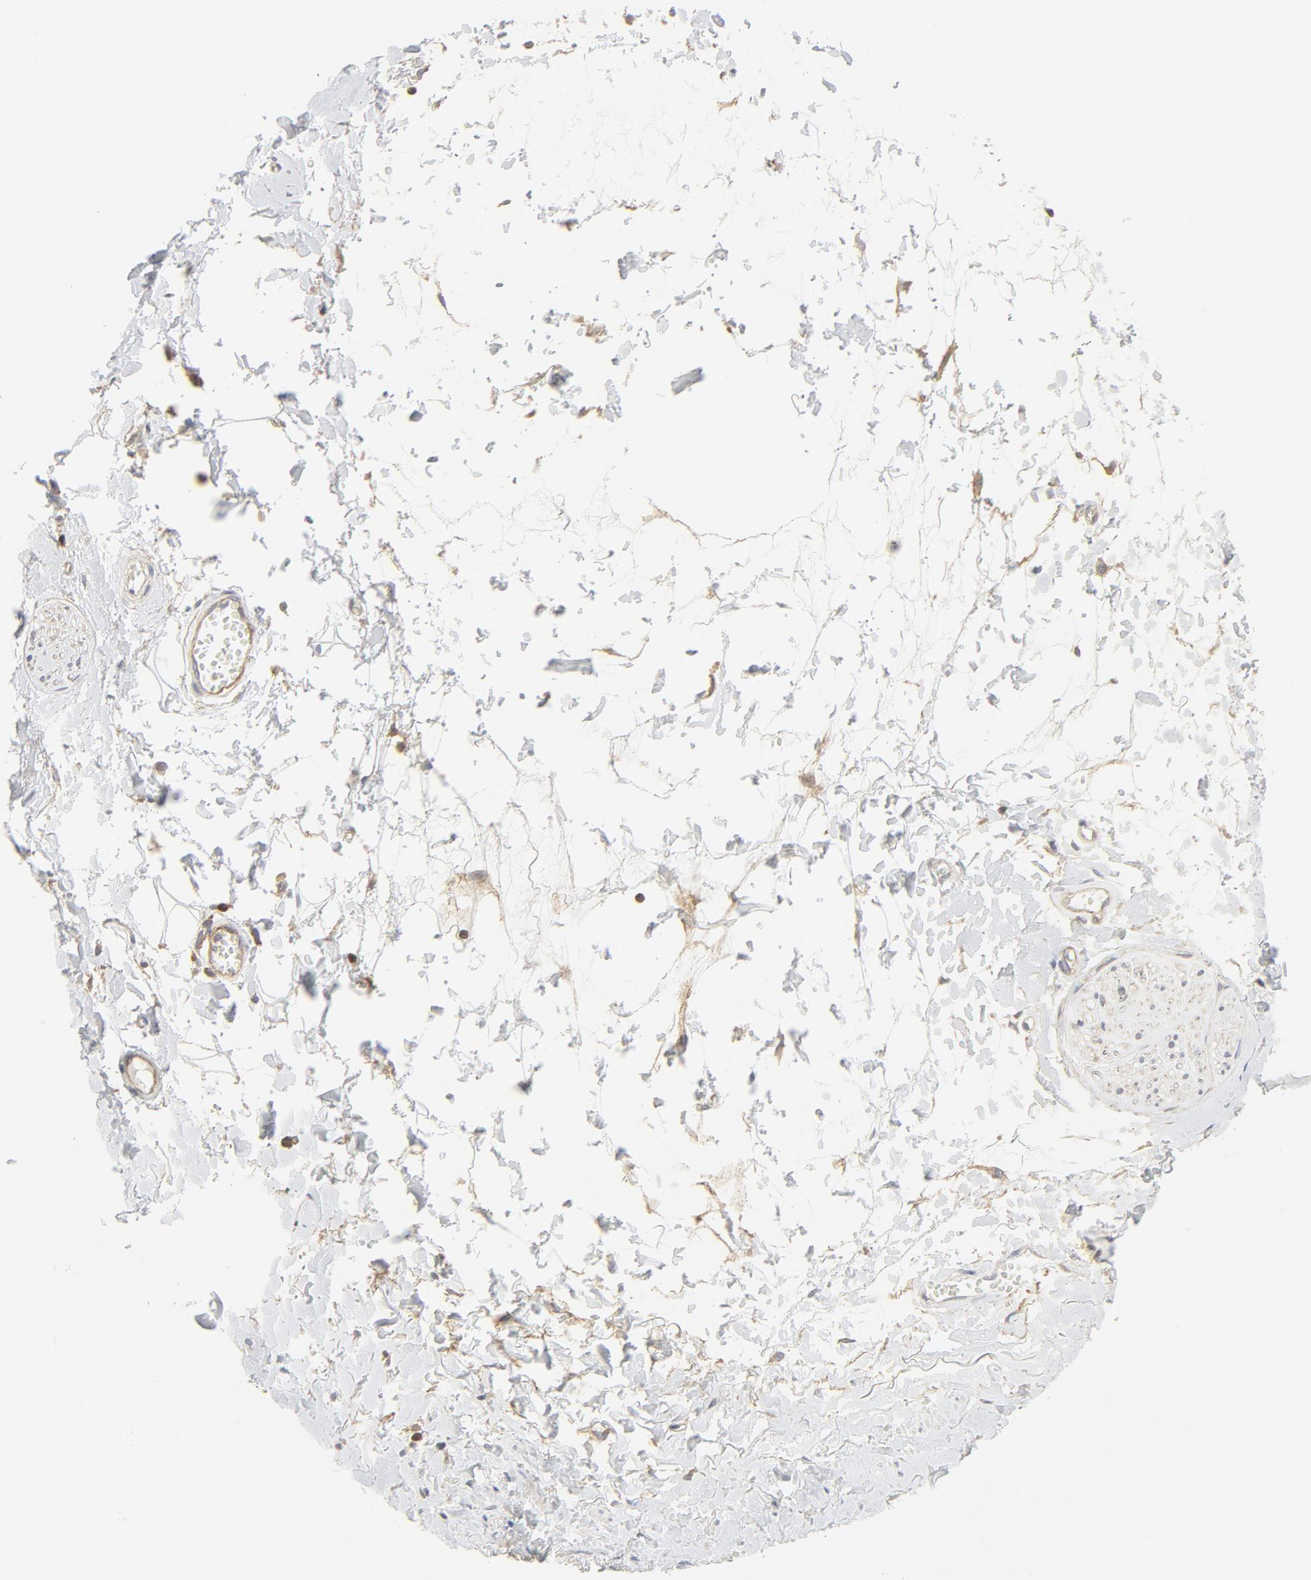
{"staining": {"intensity": "weak", "quantity": ">75%", "location": "cytoplasmic/membranous"}, "tissue": "adipose tissue", "cell_type": "Adipocytes", "image_type": "normal", "snomed": [{"axis": "morphology", "description": "Normal tissue, NOS"}, {"axis": "morphology", "description": "Inflammation, NOS"}, {"axis": "topography", "description": "Salivary gland"}, {"axis": "topography", "description": "Peripheral nerve tissue"}], "caption": "This micrograph reveals immunohistochemistry staining of normal adipose tissue, with low weak cytoplasmic/membranous staining in approximately >75% of adipocytes.", "gene": "MAP2K7", "patient": {"sex": "female", "age": 75}}